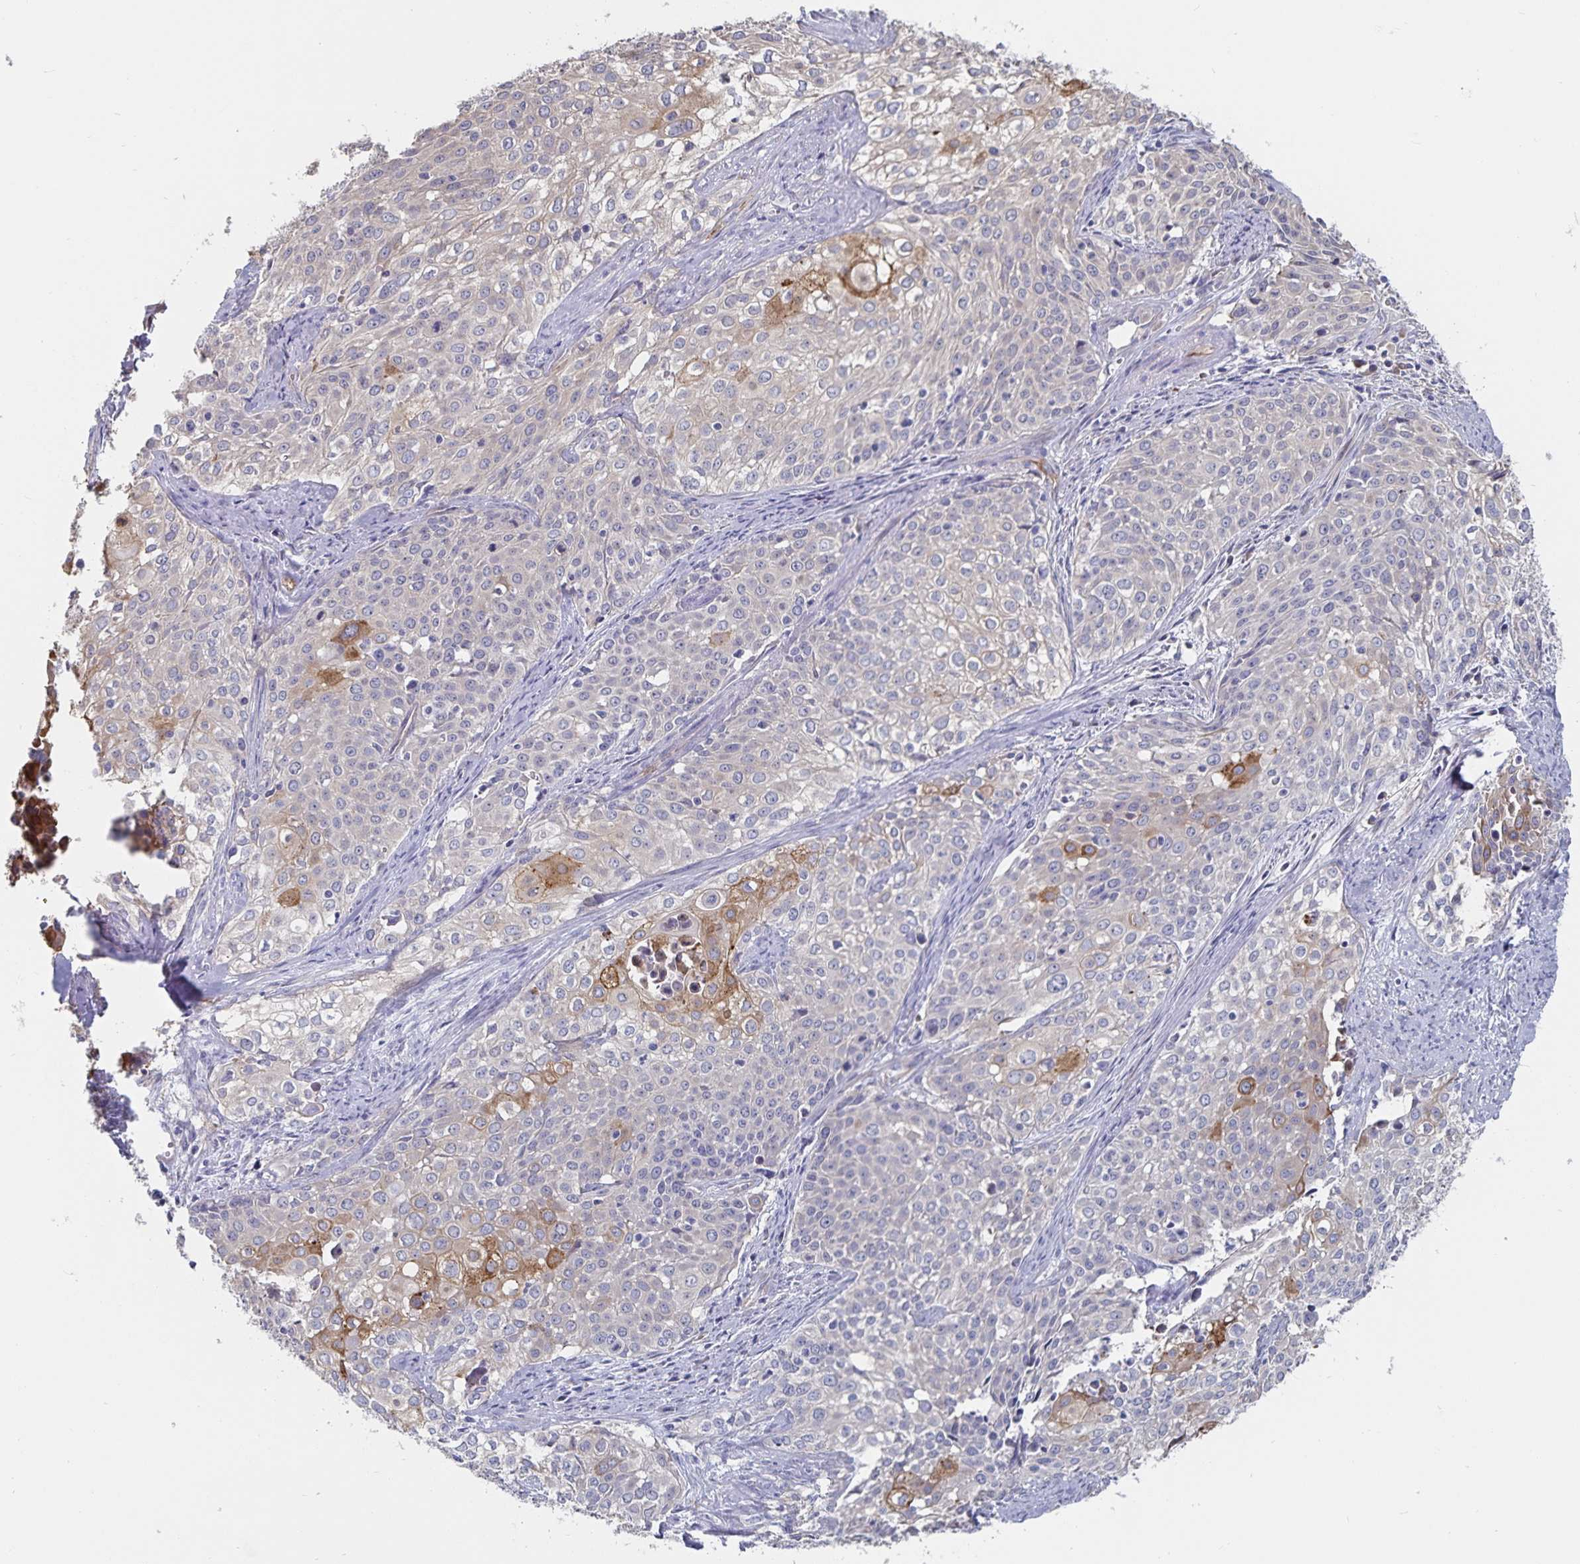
{"staining": {"intensity": "moderate", "quantity": "<25%", "location": "cytoplasmic/membranous"}, "tissue": "cervical cancer", "cell_type": "Tumor cells", "image_type": "cancer", "snomed": [{"axis": "morphology", "description": "Squamous cell carcinoma, NOS"}, {"axis": "topography", "description": "Cervix"}], "caption": "Cervical cancer tissue reveals moderate cytoplasmic/membranous positivity in about <25% of tumor cells, visualized by immunohistochemistry.", "gene": "SSTR1", "patient": {"sex": "female", "age": 39}}